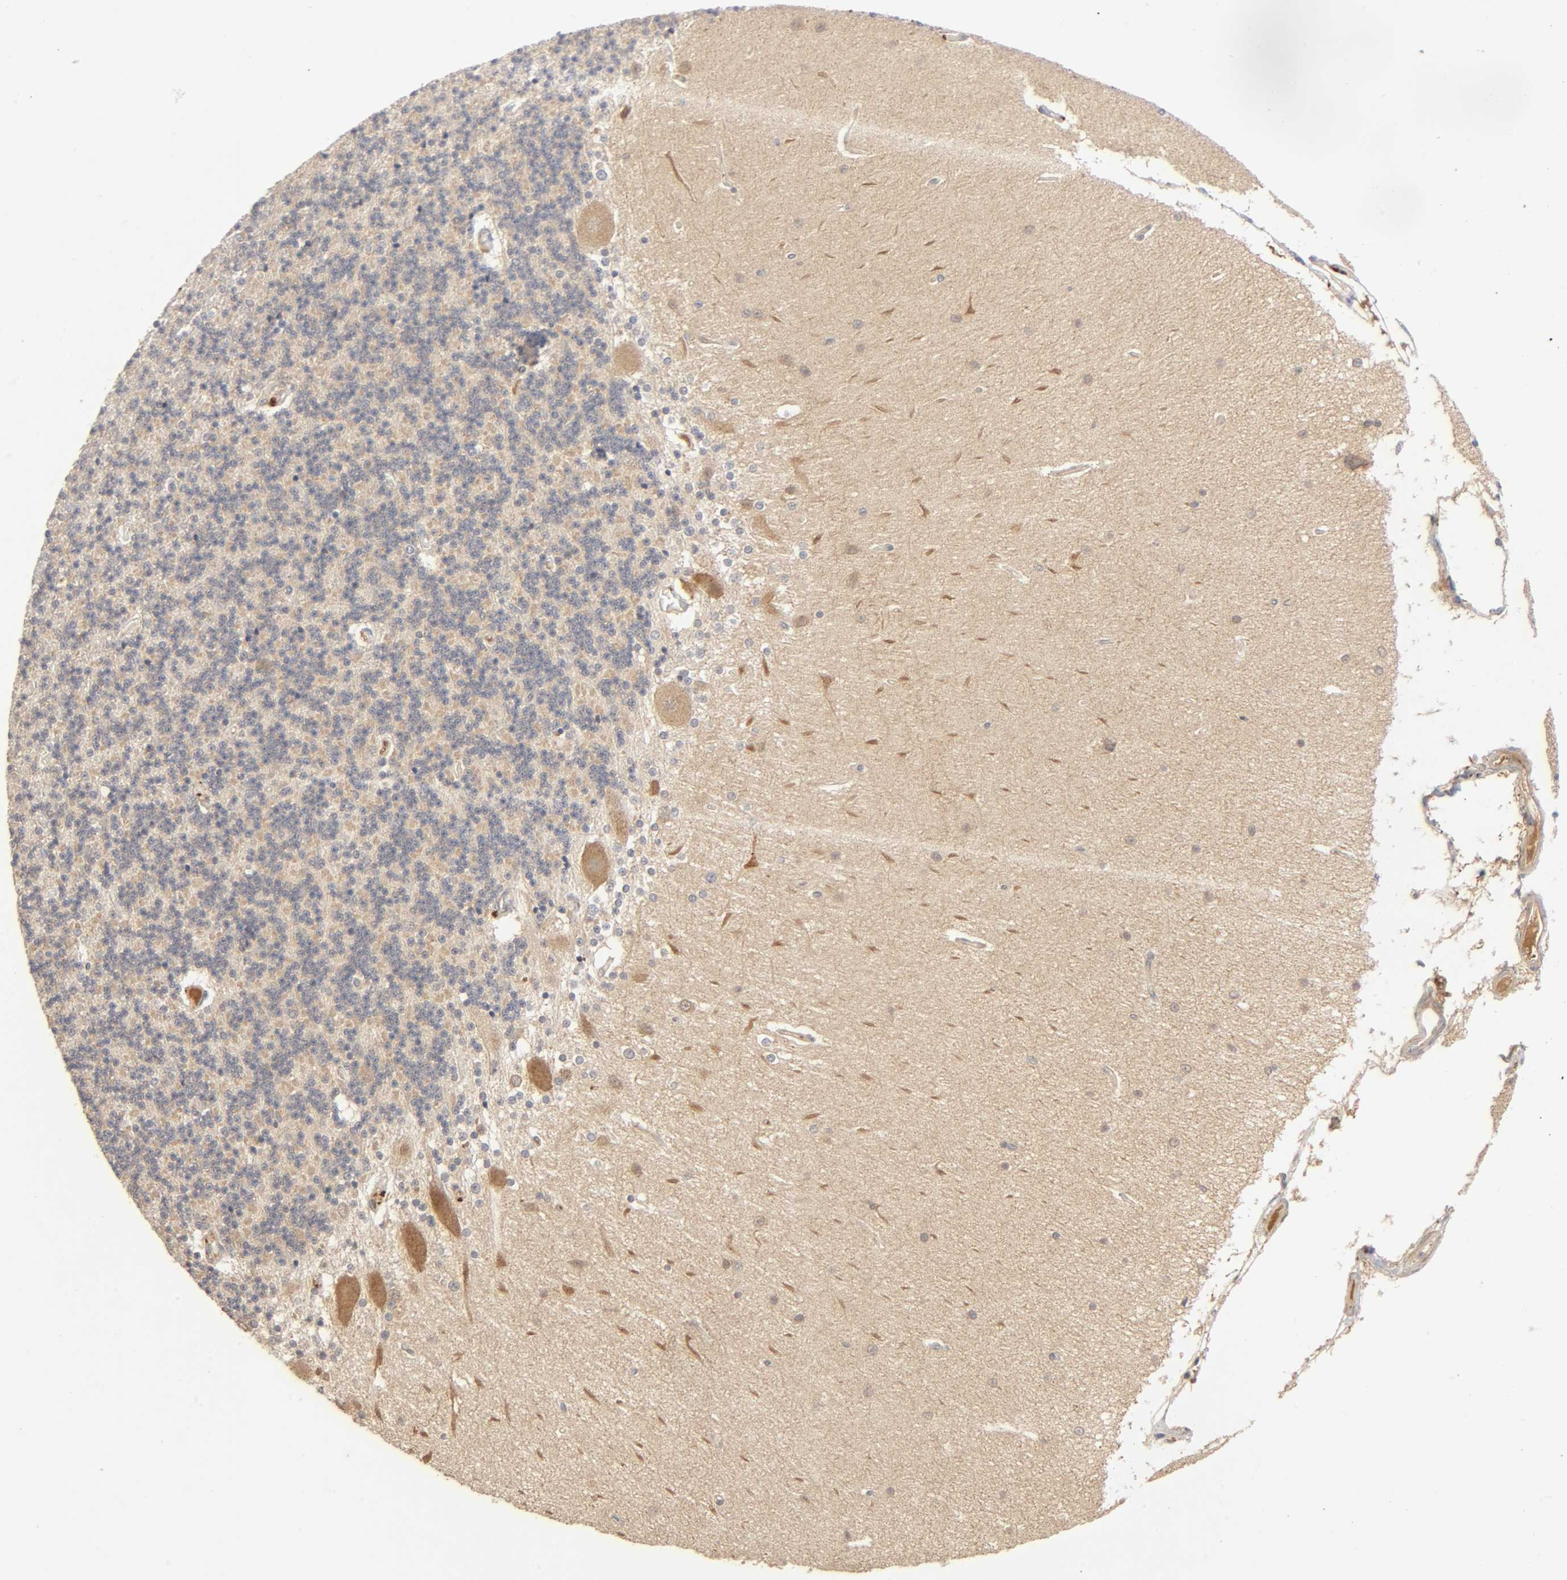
{"staining": {"intensity": "negative", "quantity": "none", "location": "none"}, "tissue": "cerebellum", "cell_type": "Cells in granular layer", "image_type": "normal", "snomed": [{"axis": "morphology", "description": "Normal tissue, NOS"}, {"axis": "topography", "description": "Cerebellum"}], "caption": "Protein analysis of benign cerebellum displays no significant expression in cells in granular layer.", "gene": "CPB2", "patient": {"sex": "female", "age": 54}}